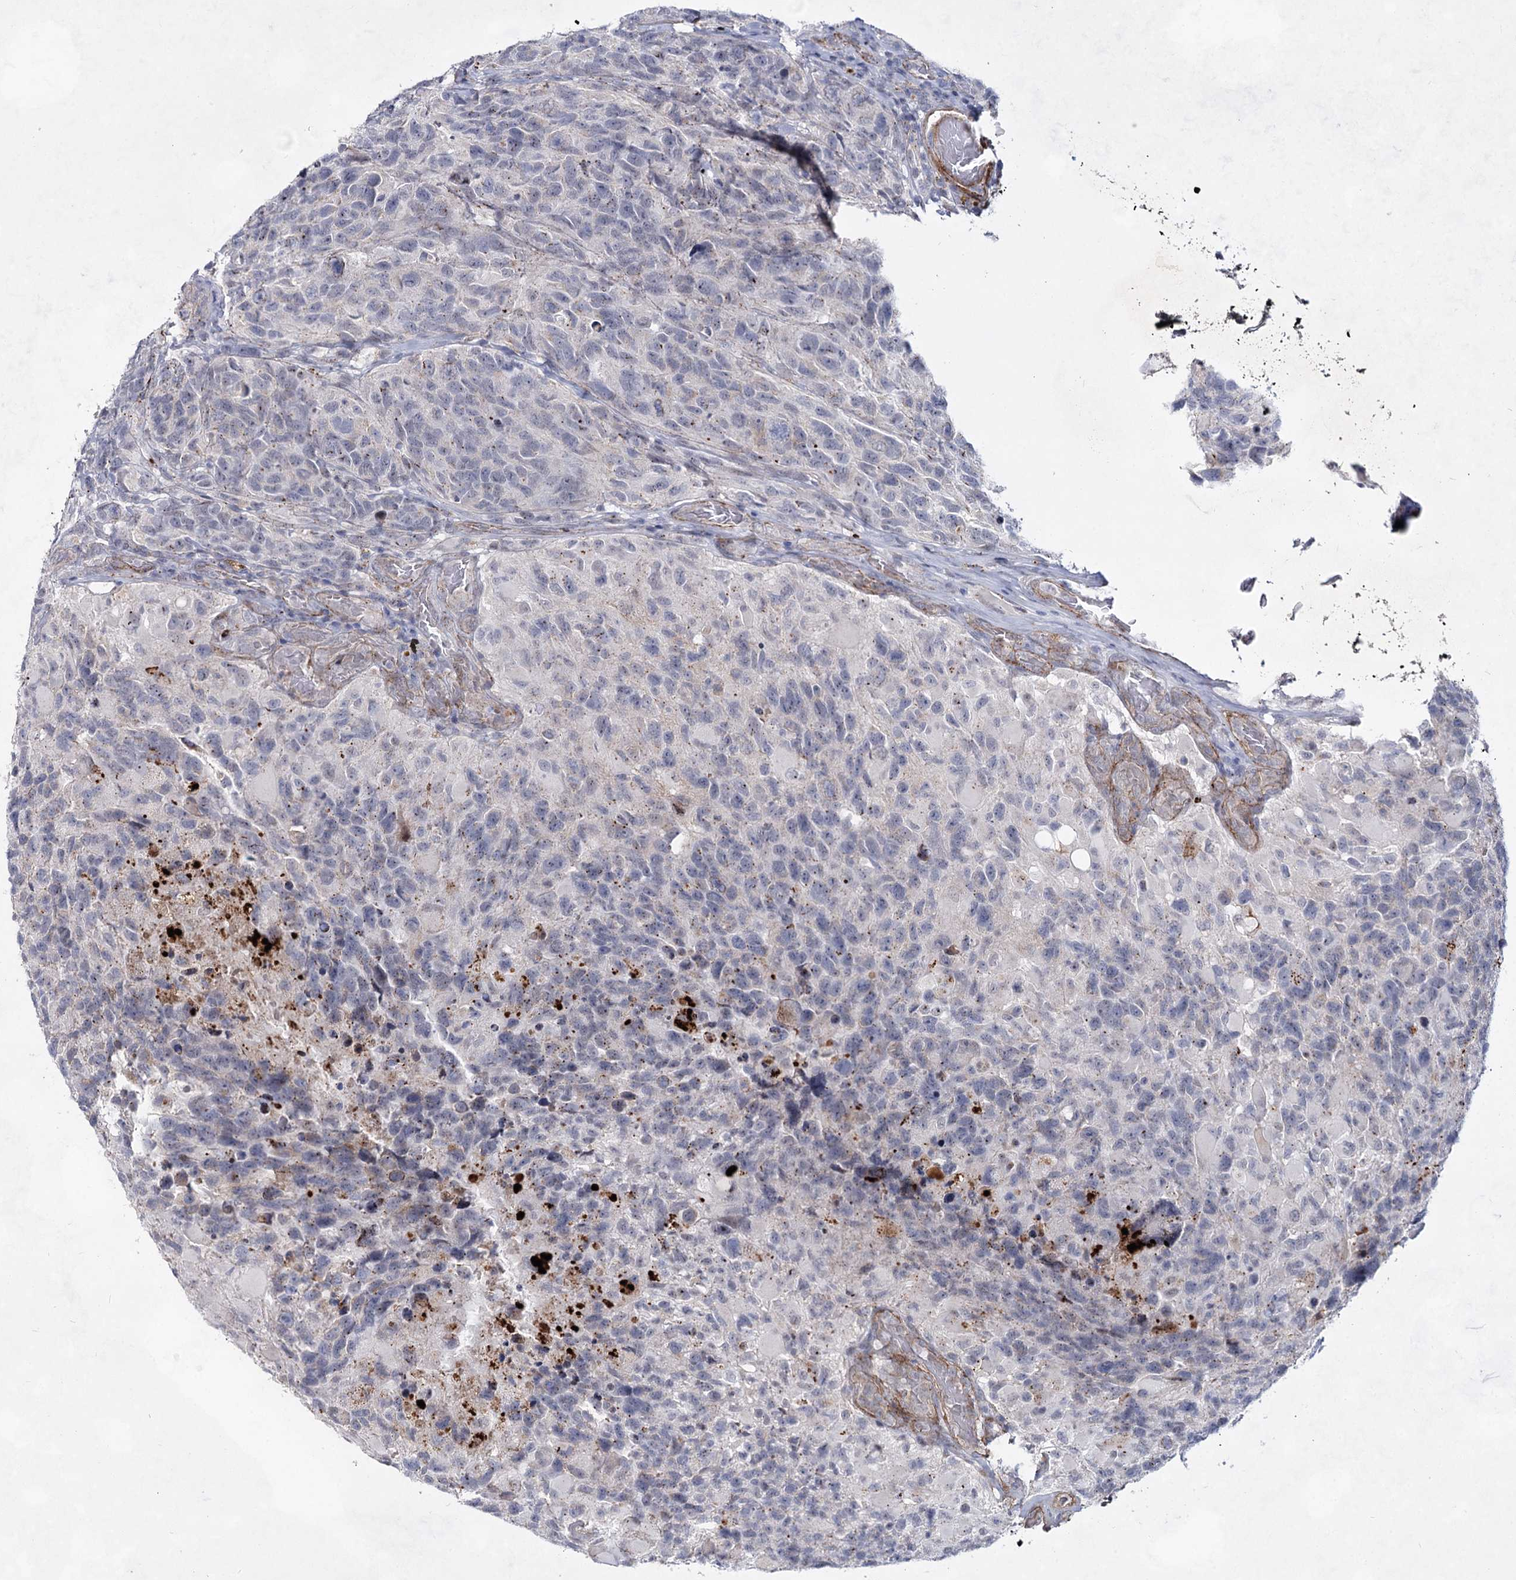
{"staining": {"intensity": "negative", "quantity": "none", "location": "none"}, "tissue": "glioma", "cell_type": "Tumor cells", "image_type": "cancer", "snomed": [{"axis": "morphology", "description": "Glioma, malignant, High grade"}, {"axis": "topography", "description": "Brain"}], "caption": "Immunohistochemical staining of human glioma exhibits no significant expression in tumor cells. (Immunohistochemistry, brightfield microscopy, high magnification).", "gene": "ATL2", "patient": {"sex": "male", "age": 69}}